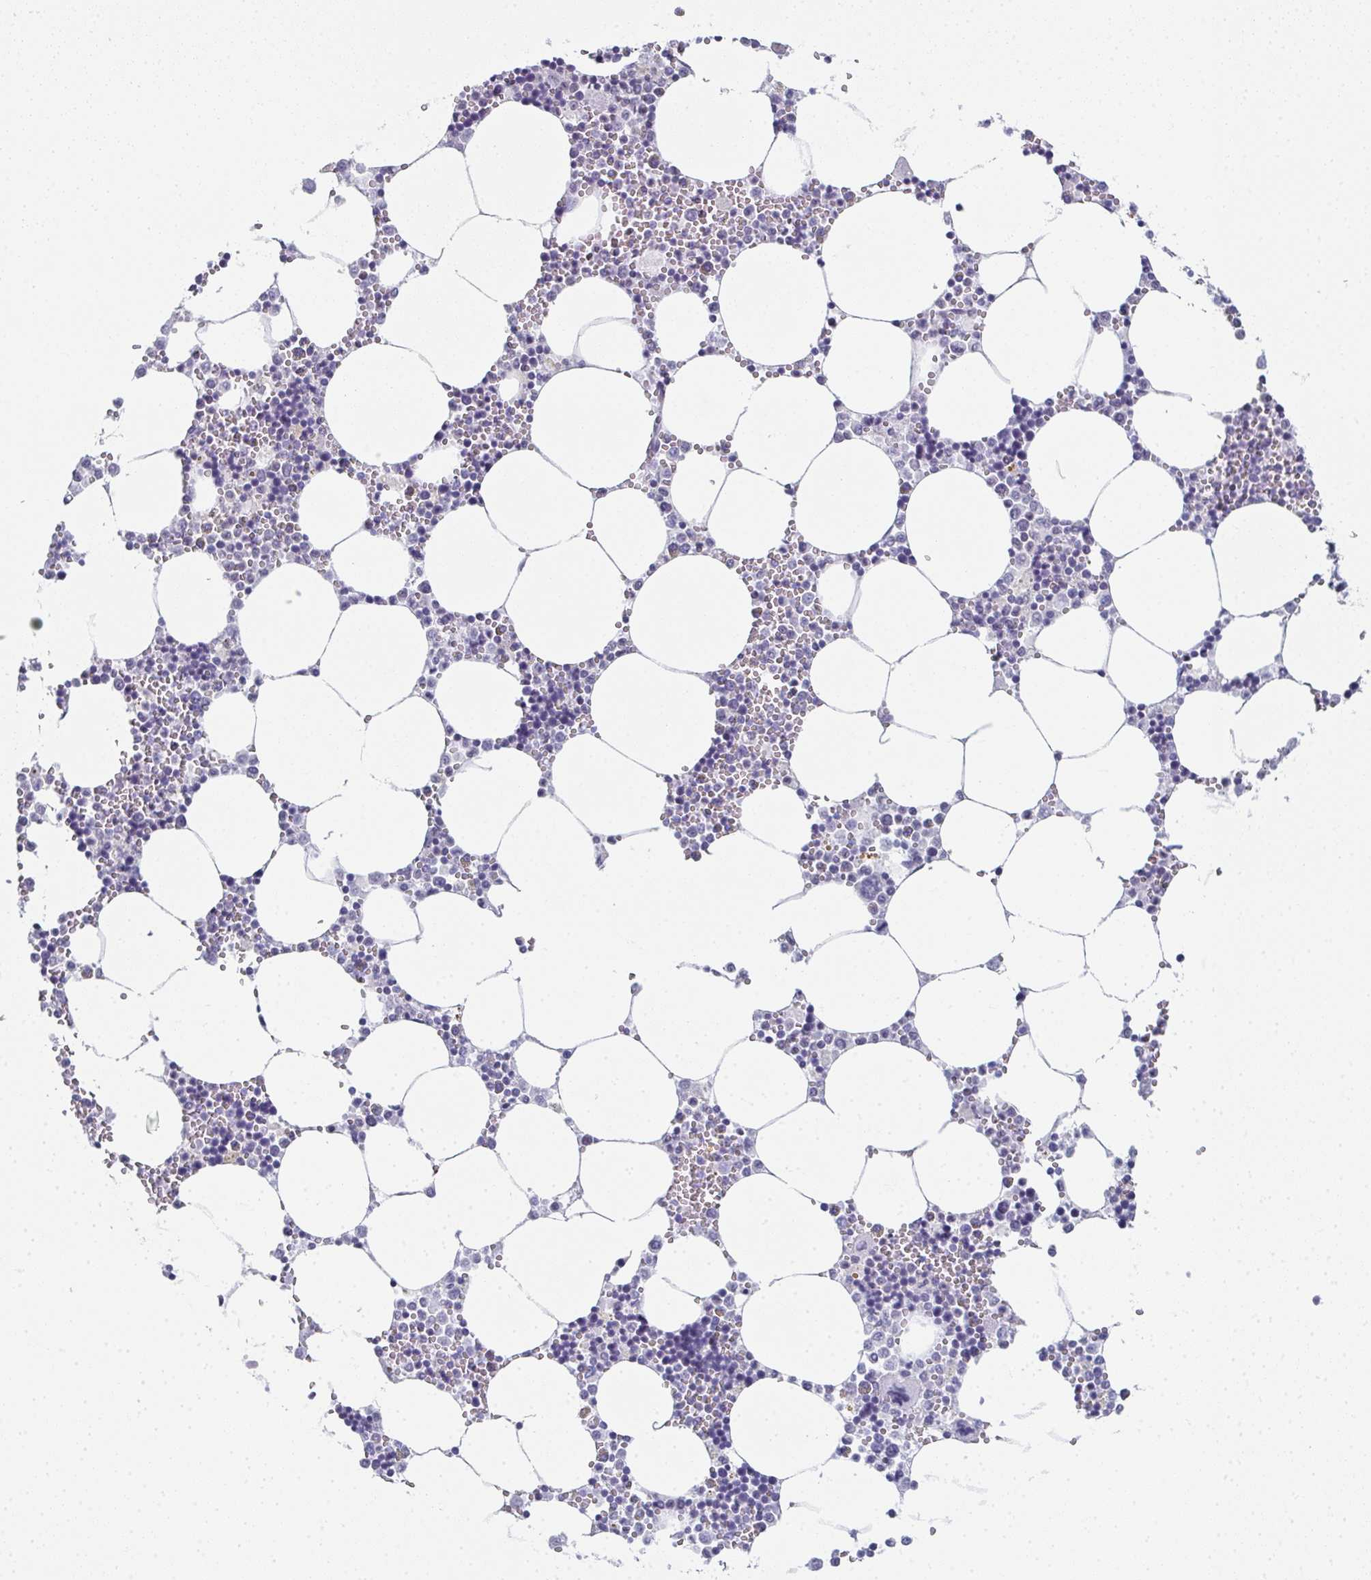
{"staining": {"intensity": "negative", "quantity": "none", "location": "none"}, "tissue": "bone marrow", "cell_type": "Hematopoietic cells", "image_type": "normal", "snomed": [{"axis": "morphology", "description": "Normal tissue, NOS"}, {"axis": "topography", "description": "Bone marrow"}], "caption": "A micrograph of human bone marrow is negative for staining in hematopoietic cells. (DAB (3,3'-diaminobenzidine) immunohistochemistry with hematoxylin counter stain).", "gene": "PYCR3", "patient": {"sex": "male", "age": 54}}